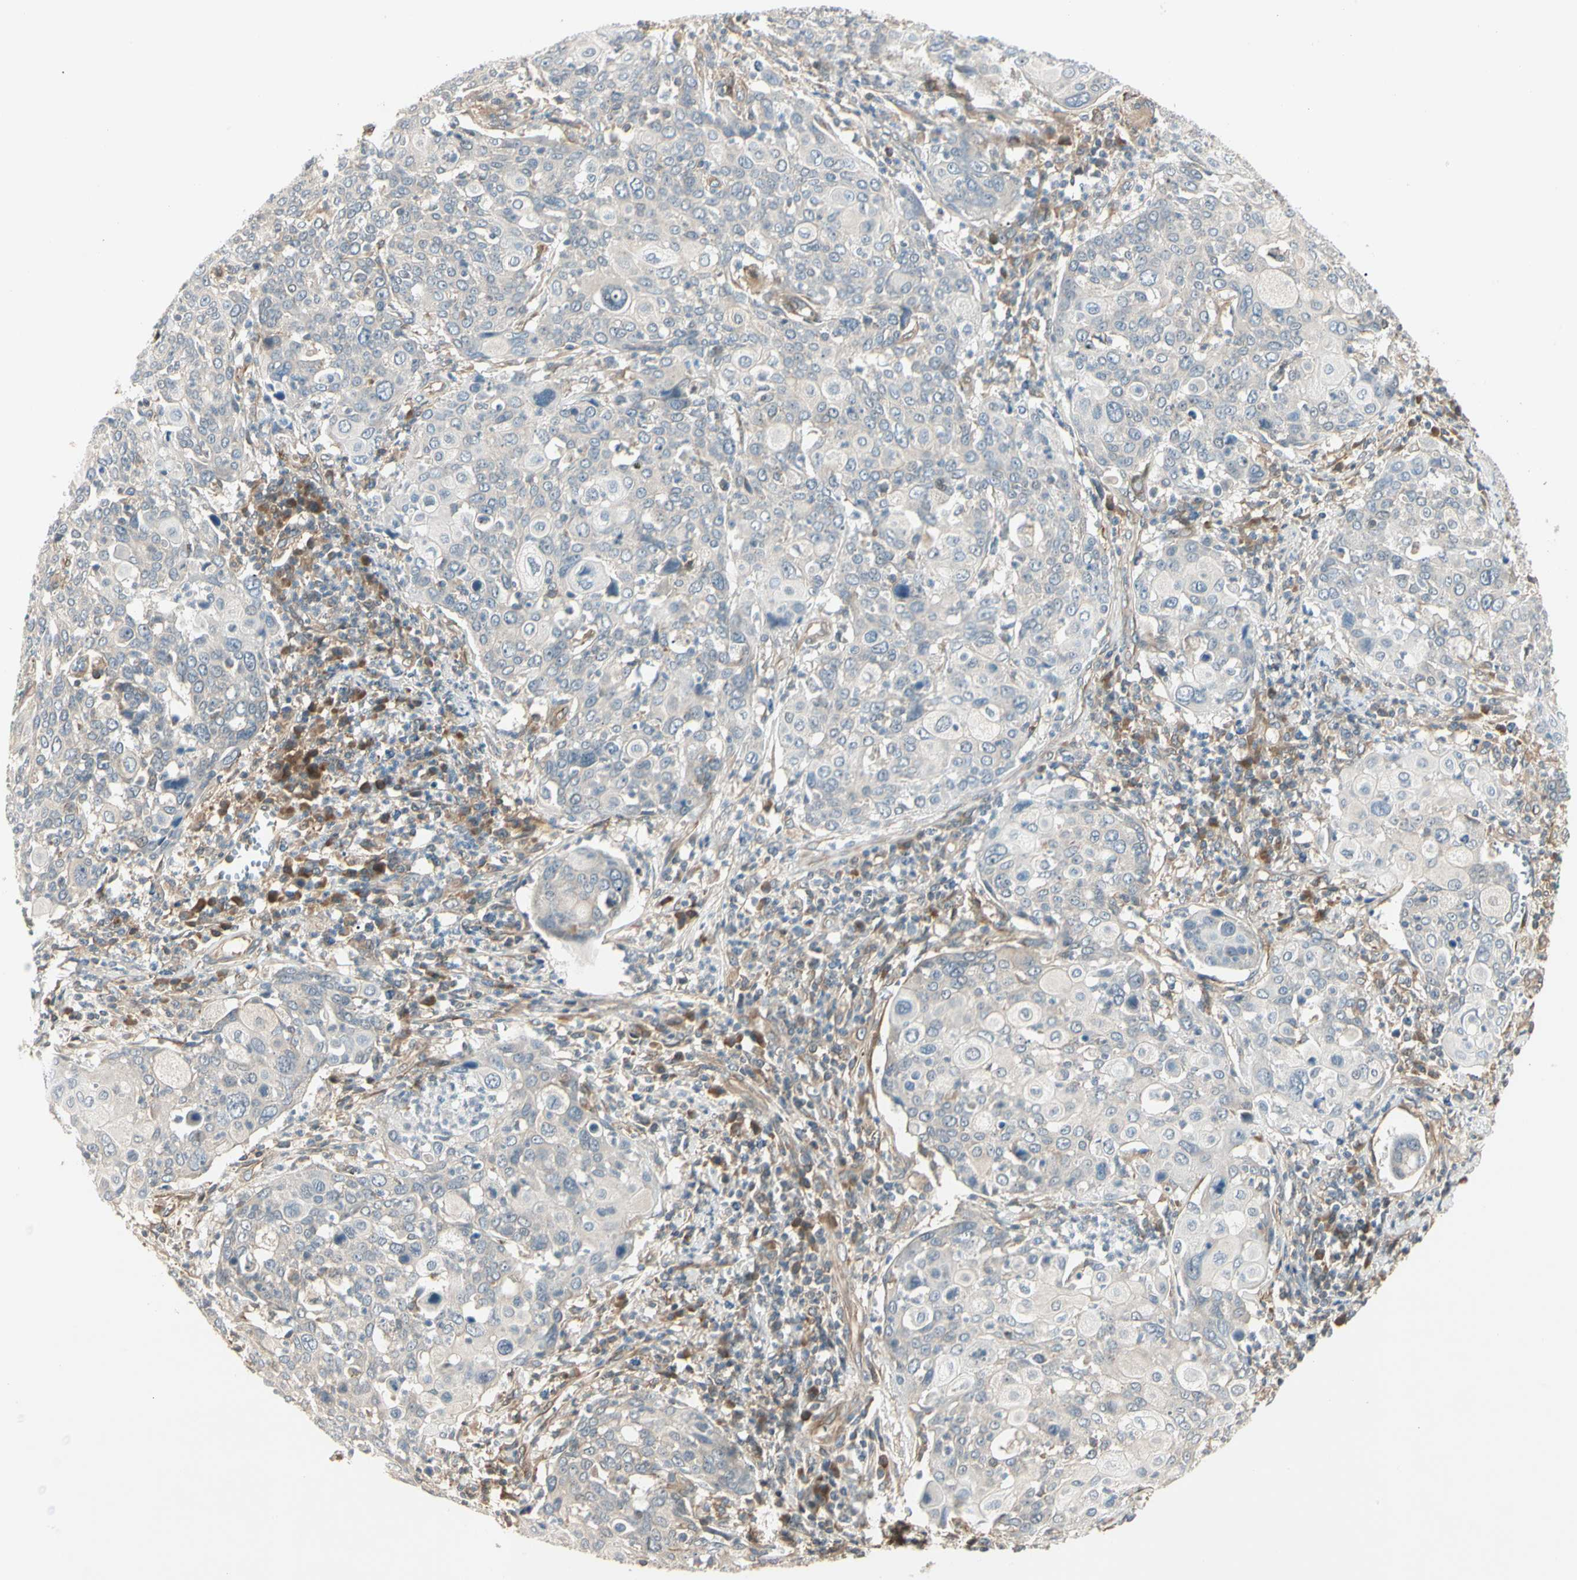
{"staining": {"intensity": "weak", "quantity": ">75%", "location": "cytoplasmic/membranous"}, "tissue": "cervical cancer", "cell_type": "Tumor cells", "image_type": "cancer", "snomed": [{"axis": "morphology", "description": "Squamous cell carcinoma, NOS"}, {"axis": "topography", "description": "Cervix"}], "caption": "A histopathology image of human cervical cancer stained for a protein demonstrates weak cytoplasmic/membranous brown staining in tumor cells.", "gene": "F2R", "patient": {"sex": "female", "age": 40}}